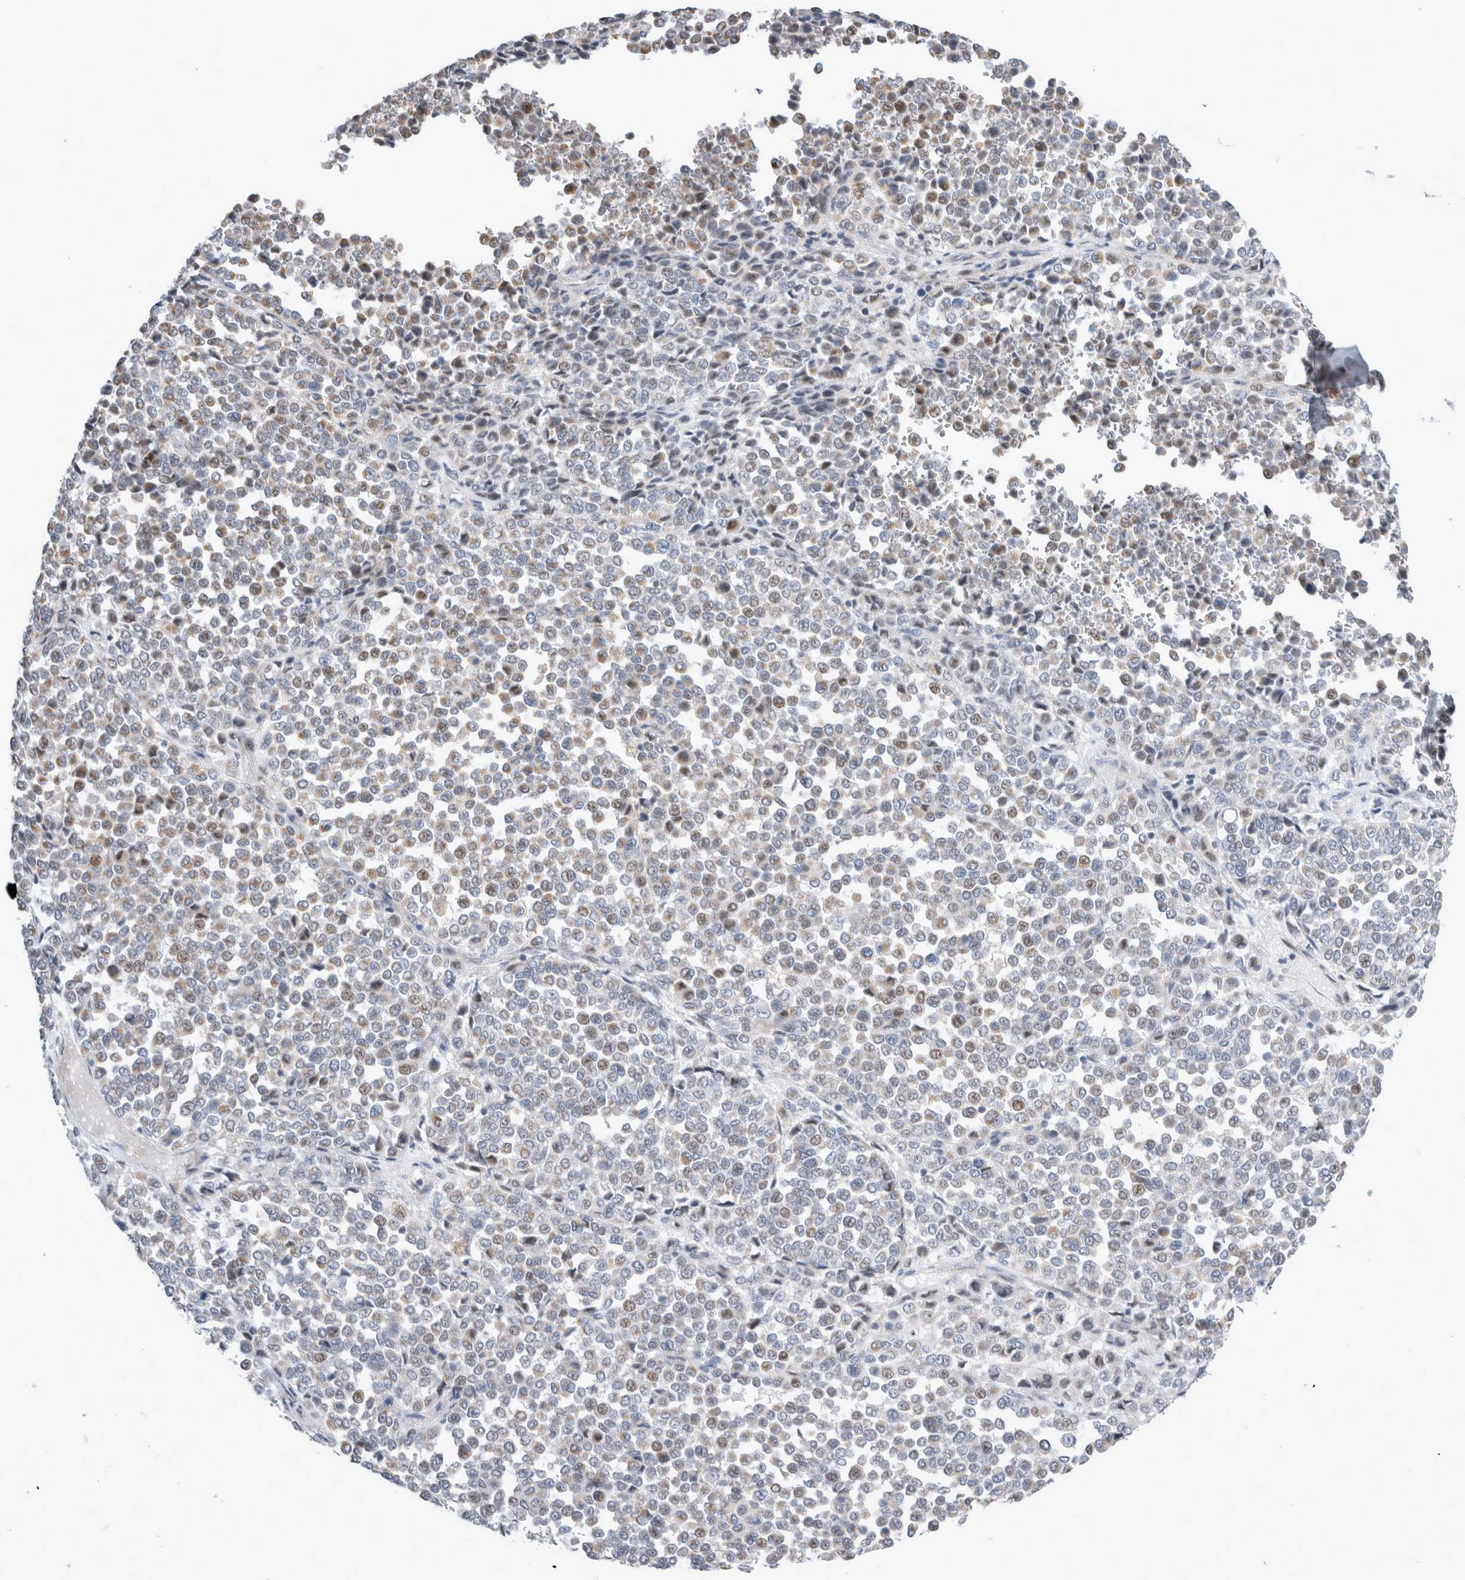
{"staining": {"intensity": "weak", "quantity": "<25%", "location": "cytoplasmic/membranous"}, "tissue": "melanoma", "cell_type": "Tumor cells", "image_type": "cancer", "snomed": [{"axis": "morphology", "description": "Malignant melanoma, Metastatic site"}, {"axis": "topography", "description": "Pancreas"}], "caption": "A histopathology image of human malignant melanoma (metastatic site) is negative for staining in tumor cells.", "gene": "AGMAT", "patient": {"sex": "female", "age": 30}}